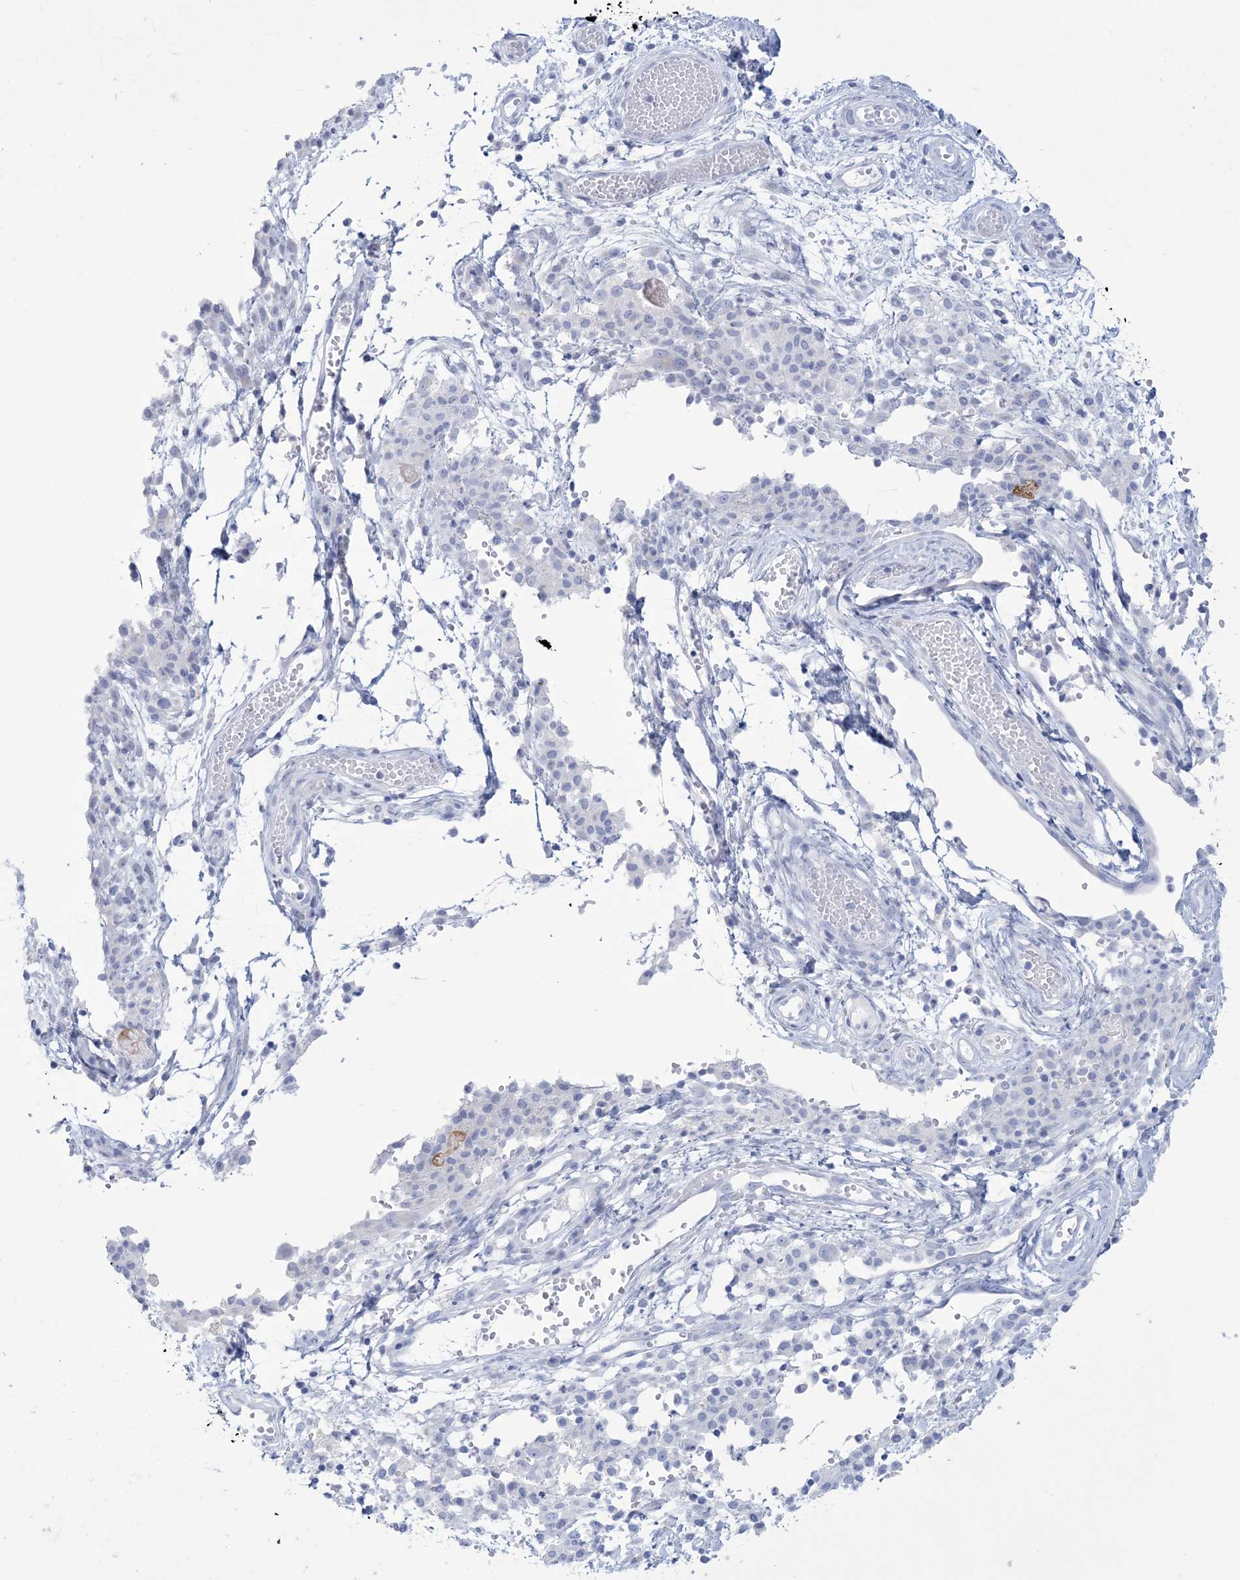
{"staining": {"intensity": "negative", "quantity": "none", "location": "none"}, "tissue": "ovarian cancer", "cell_type": "Tumor cells", "image_type": "cancer", "snomed": [{"axis": "morphology", "description": "Carcinoma, endometroid"}, {"axis": "topography", "description": "Ovary"}], "caption": "Immunohistochemistry (IHC) of human ovarian cancer reveals no positivity in tumor cells.", "gene": "RBP2", "patient": {"sex": "female", "age": 42}}